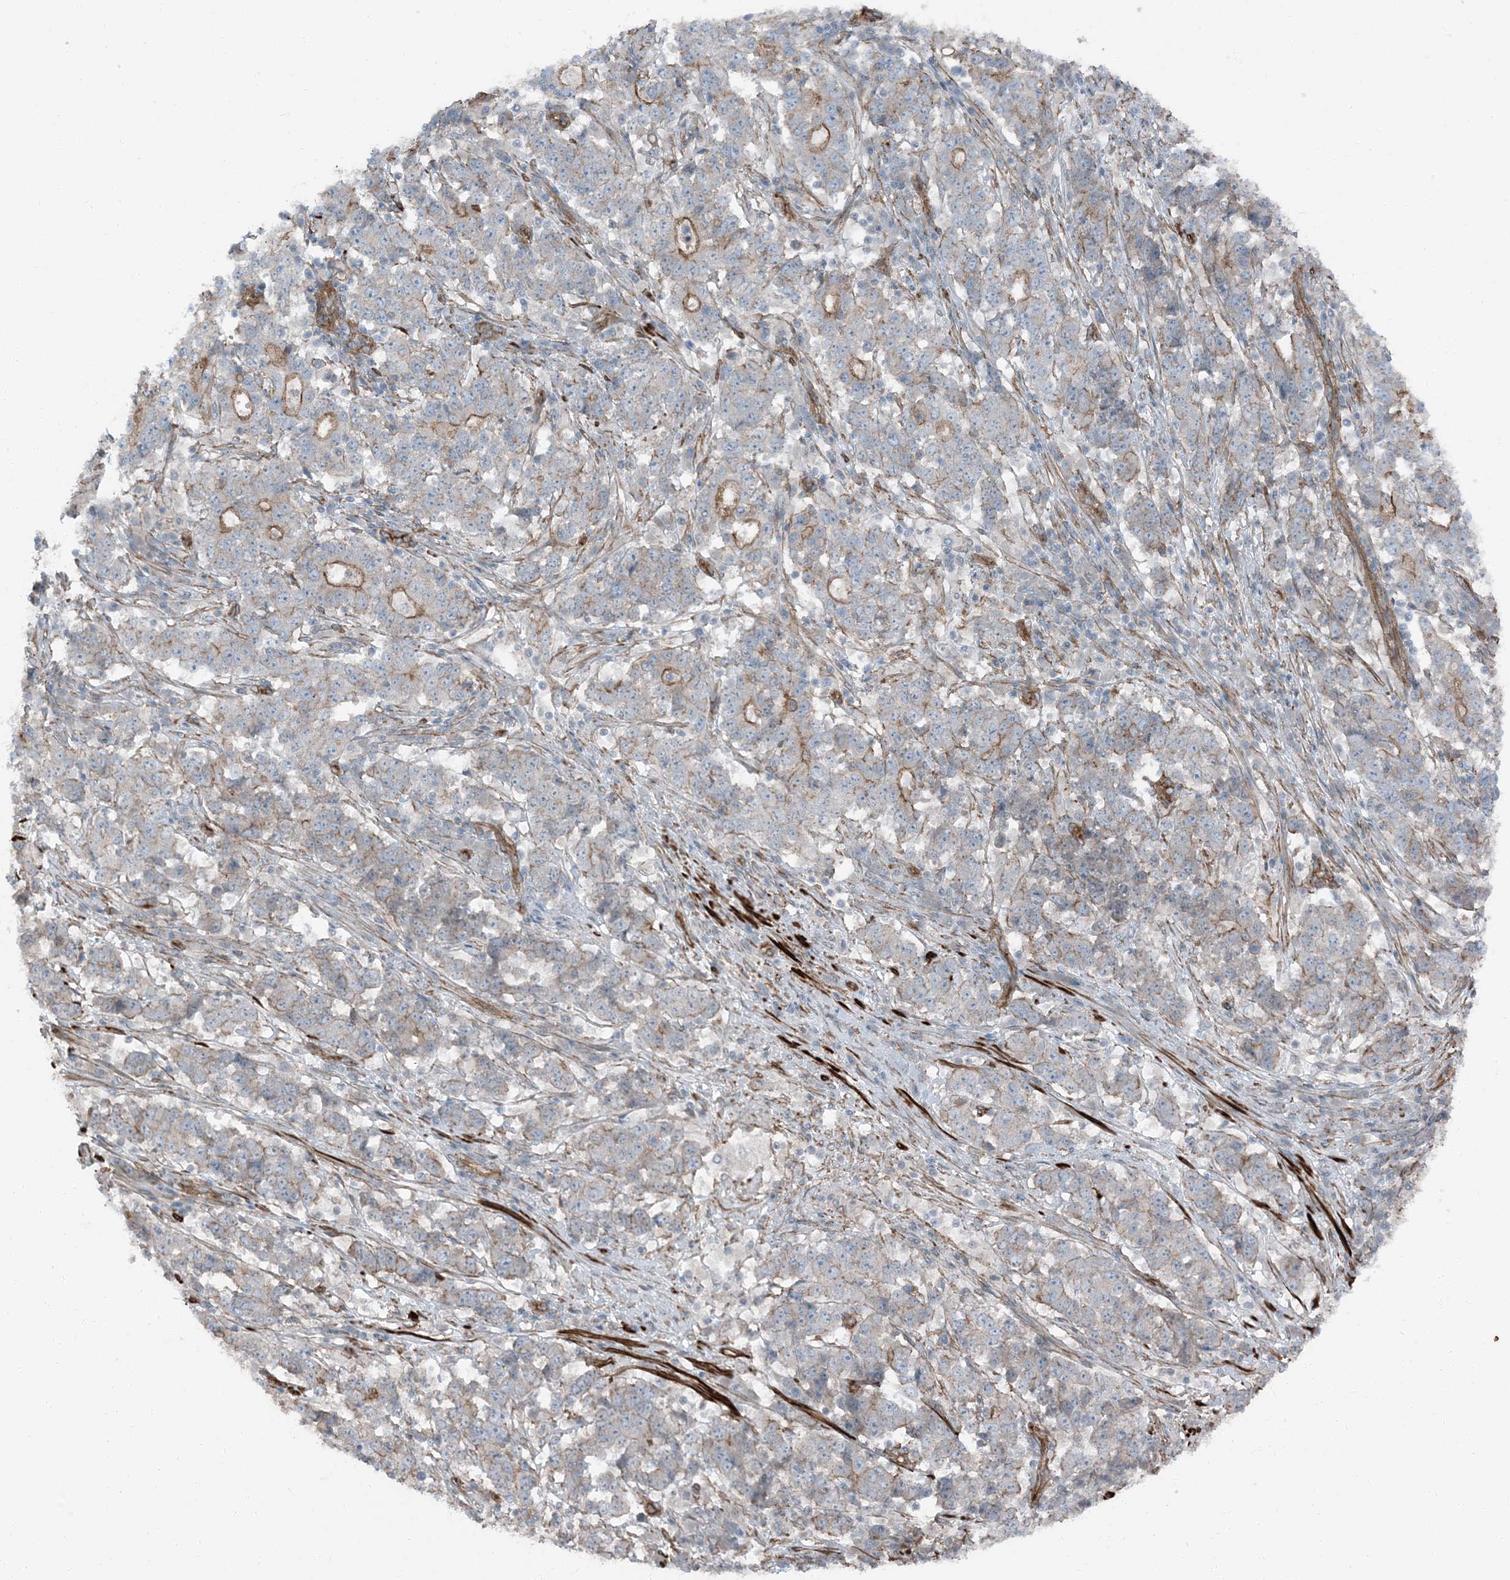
{"staining": {"intensity": "moderate", "quantity": "<25%", "location": "cytoplasmic/membranous"}, "tissue": "stomach cancer", "cell_type": "Tumor cells", "image_type": "cancer", "snomed": [{"axis": "morphology", "description": "Adenocarcinoma, NOS"}, {"axis": "topography", "description": "Stomach"}], "caption": "Stomach adenocarcinoma stained with immunohistochemistry (IHC) reveals moderate cytoplasmic/membranous positivity in approximately <25% of tumor cells. The protein is stained brown, and the nuclei are stained in blue (DAB IHC with brightfield microscopy, high magnification).", "gene": "ZFP90", "patient": {"sex": "male", "age": 59}}